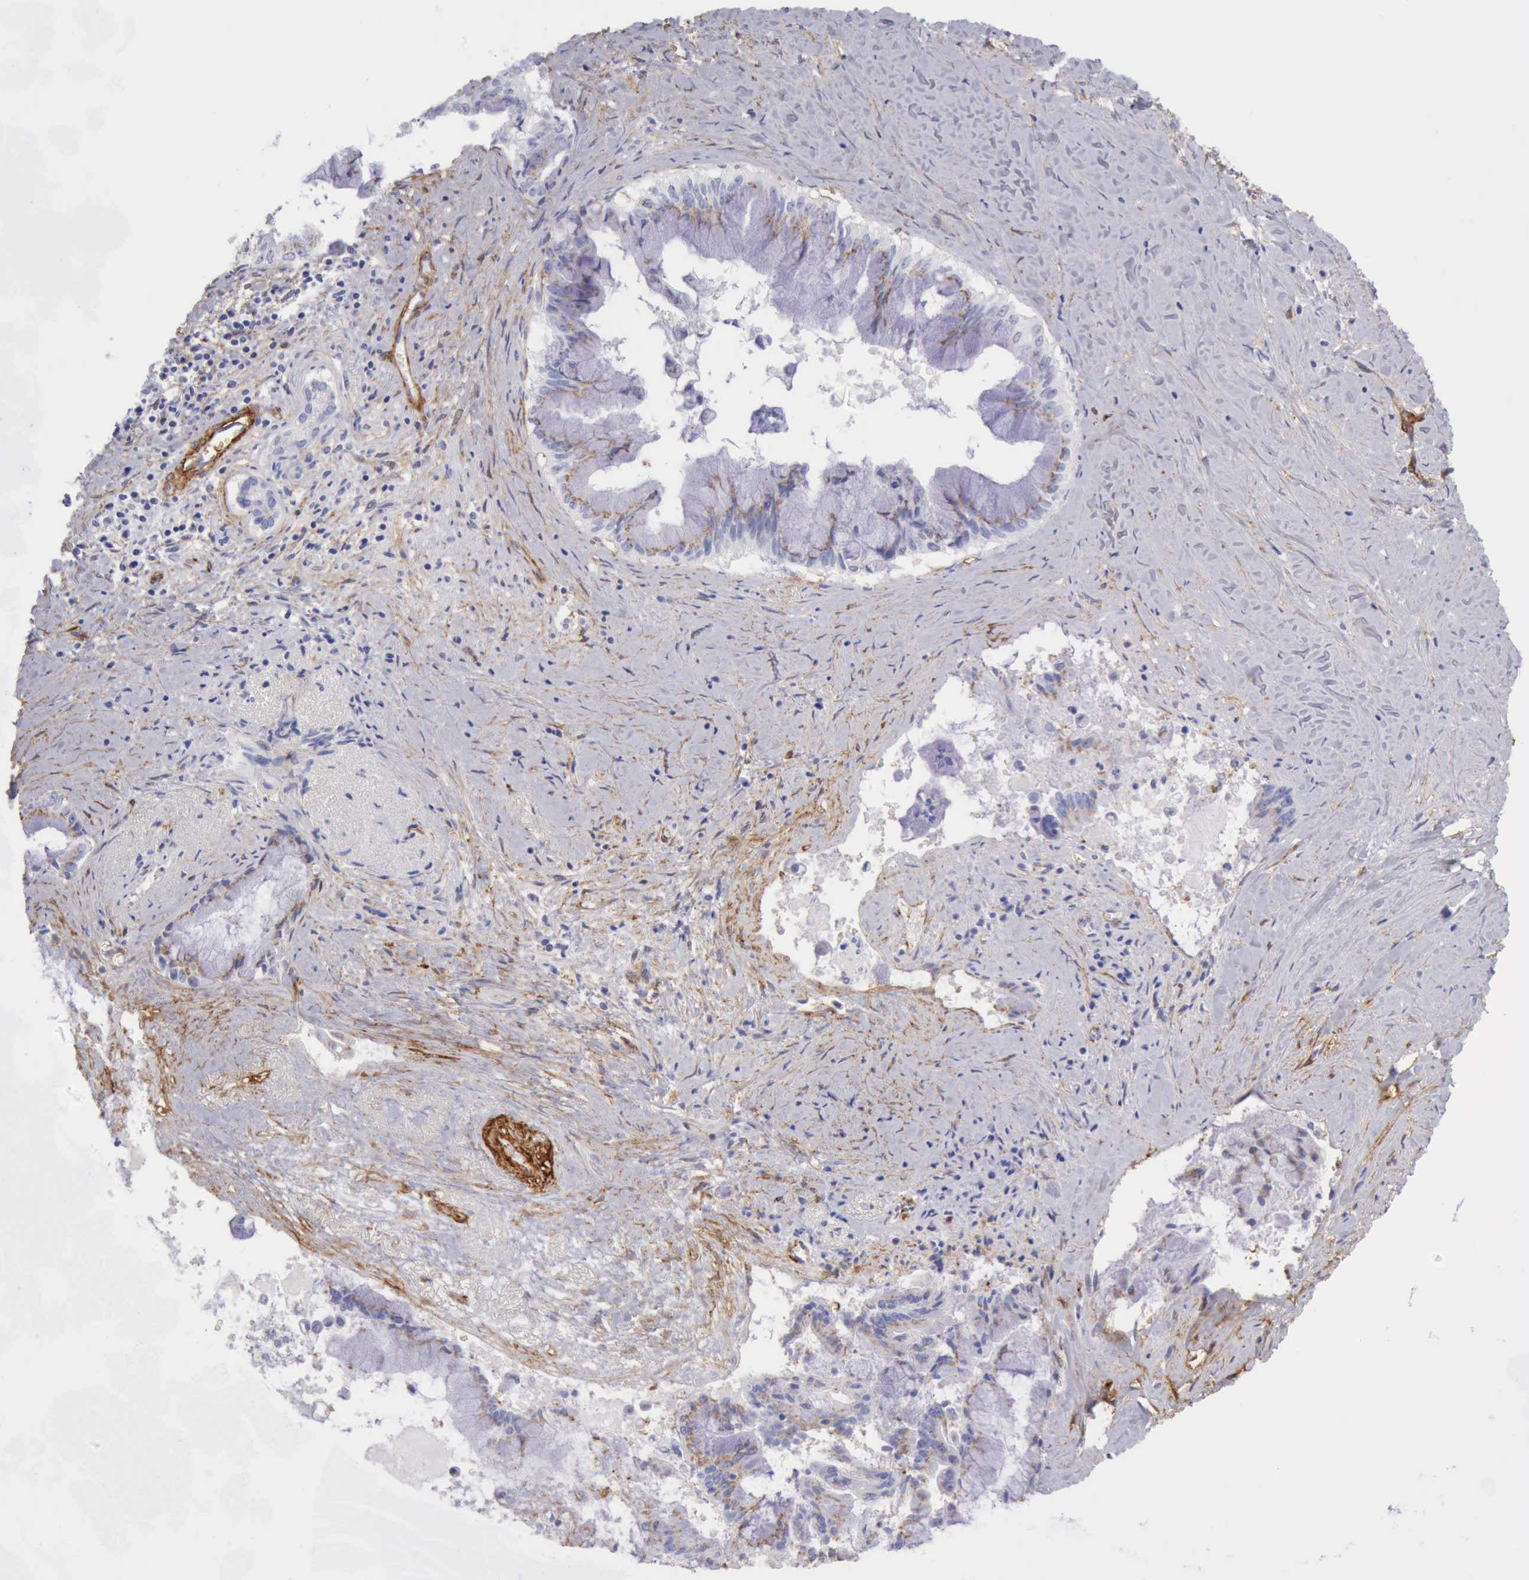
{"staining": {"intensity": "negative", "quantity": "none", "location": "none"}, "tissue": "pancreatic cancer", "cell_type": "Tumor cells", "image_type": "cancer", "snomed": [{"axis": "morphology", "description": "Adenocarcinoma, NOS"}, {"axis": "topography", "description": "Pancreas"}], "caption": "This is an immunohistochemistry image of pancreatic cancer. There is no staining in tumor cells.", "gene": "AOC3", "patient": {"sex": "male", "age": 59}}